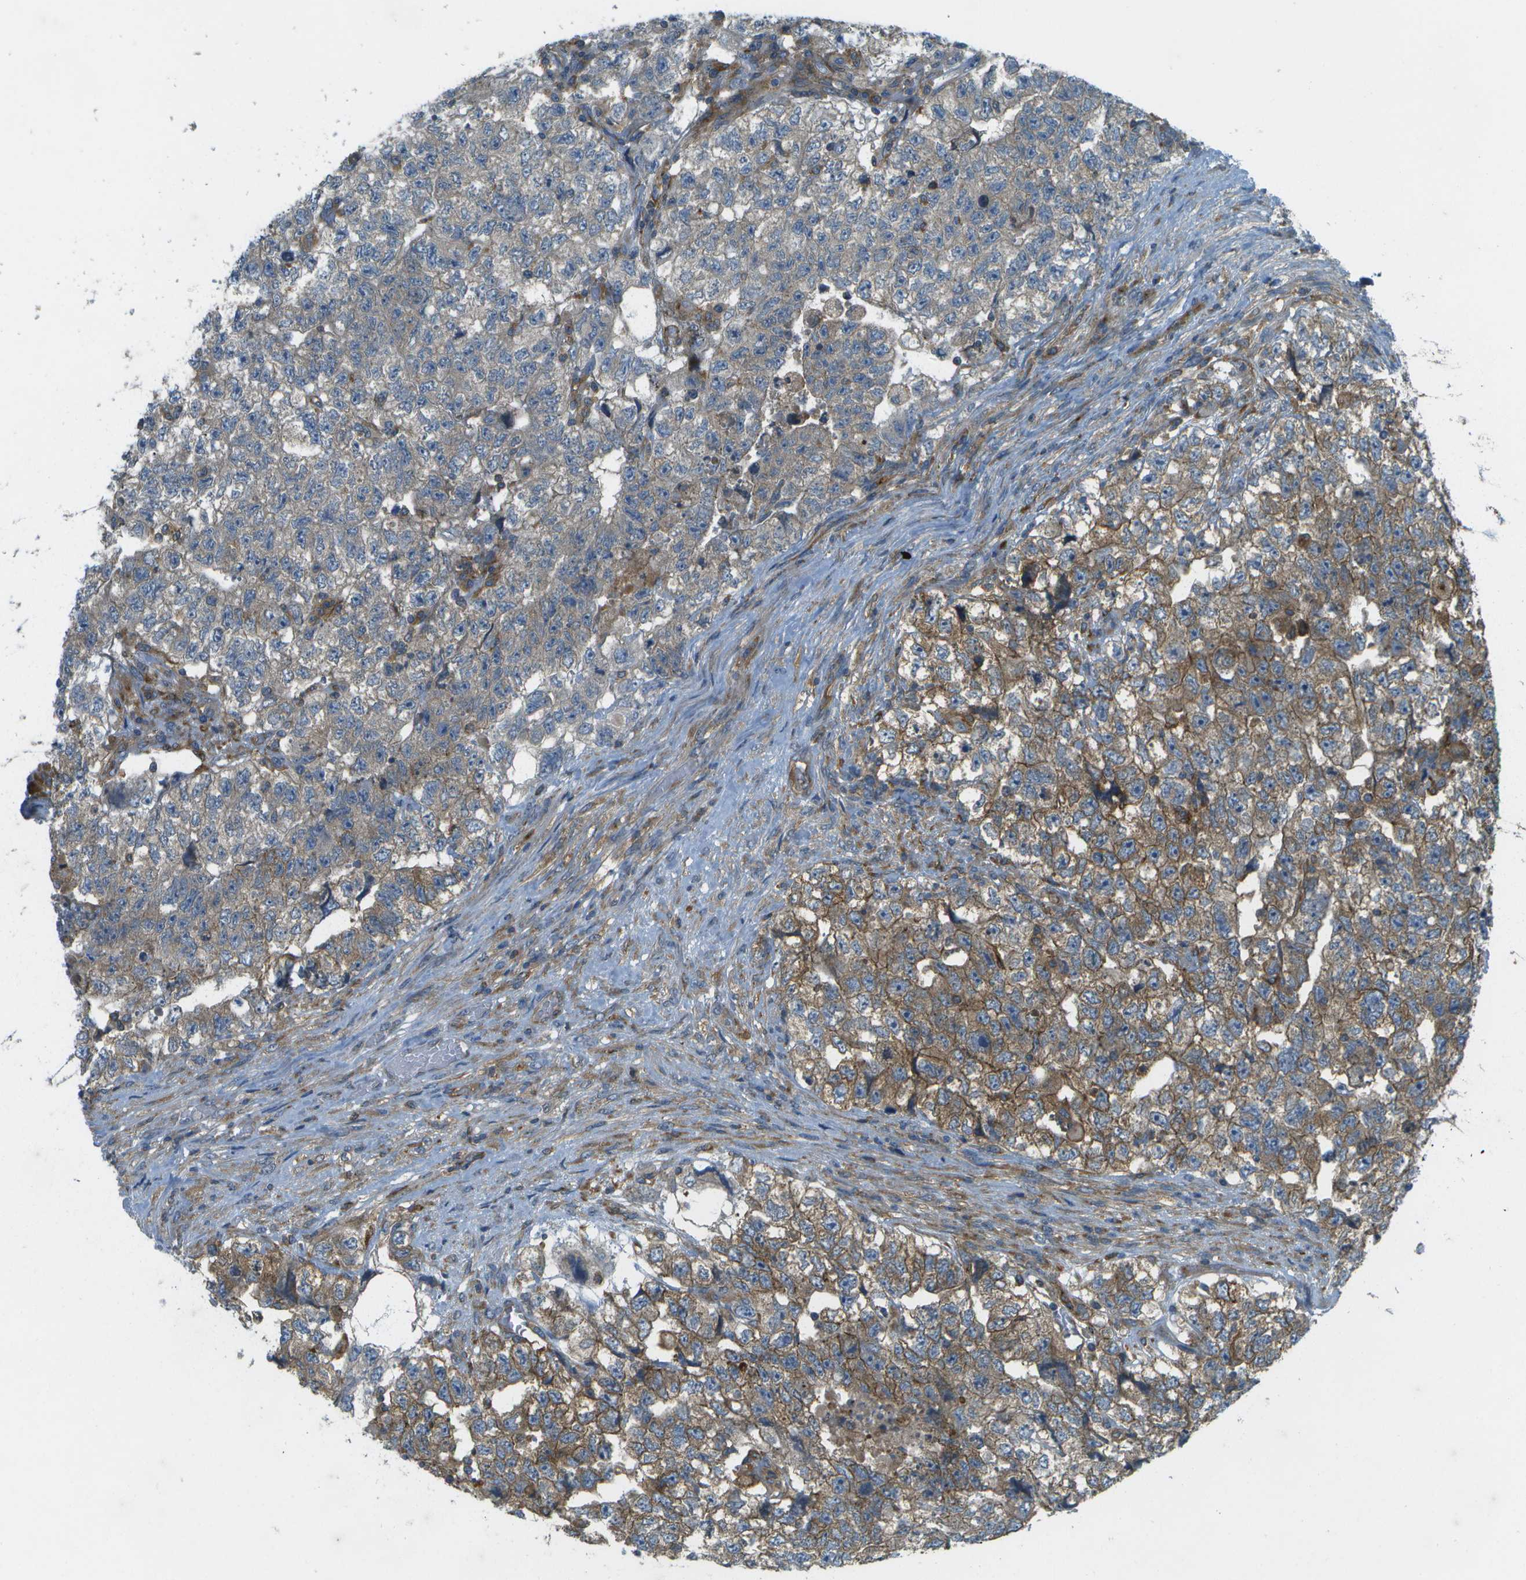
{"staining": {"intensity": "moderate", "quantity": "25%-75%", "location": "cytoplasmic/membranous"}, "tissue": "testis cancer", "cell_type": "Tumor cells", "image_type": "cancer", "snomed": [{"axis": "morphology", "description": "Carcinoma, Embryonal, NOS"}, {"axis": "topography", "description": "Testis"}], "caption": "Immunohistochemical staining of human embryonal carcinoma (testis) demonstrates medium levels of moderate cytoplasmic/membranous staining in approximately 25%-75% of tumor cells.", "gene": "WNK2", "patient": {"sex": "male", "age": 36}}